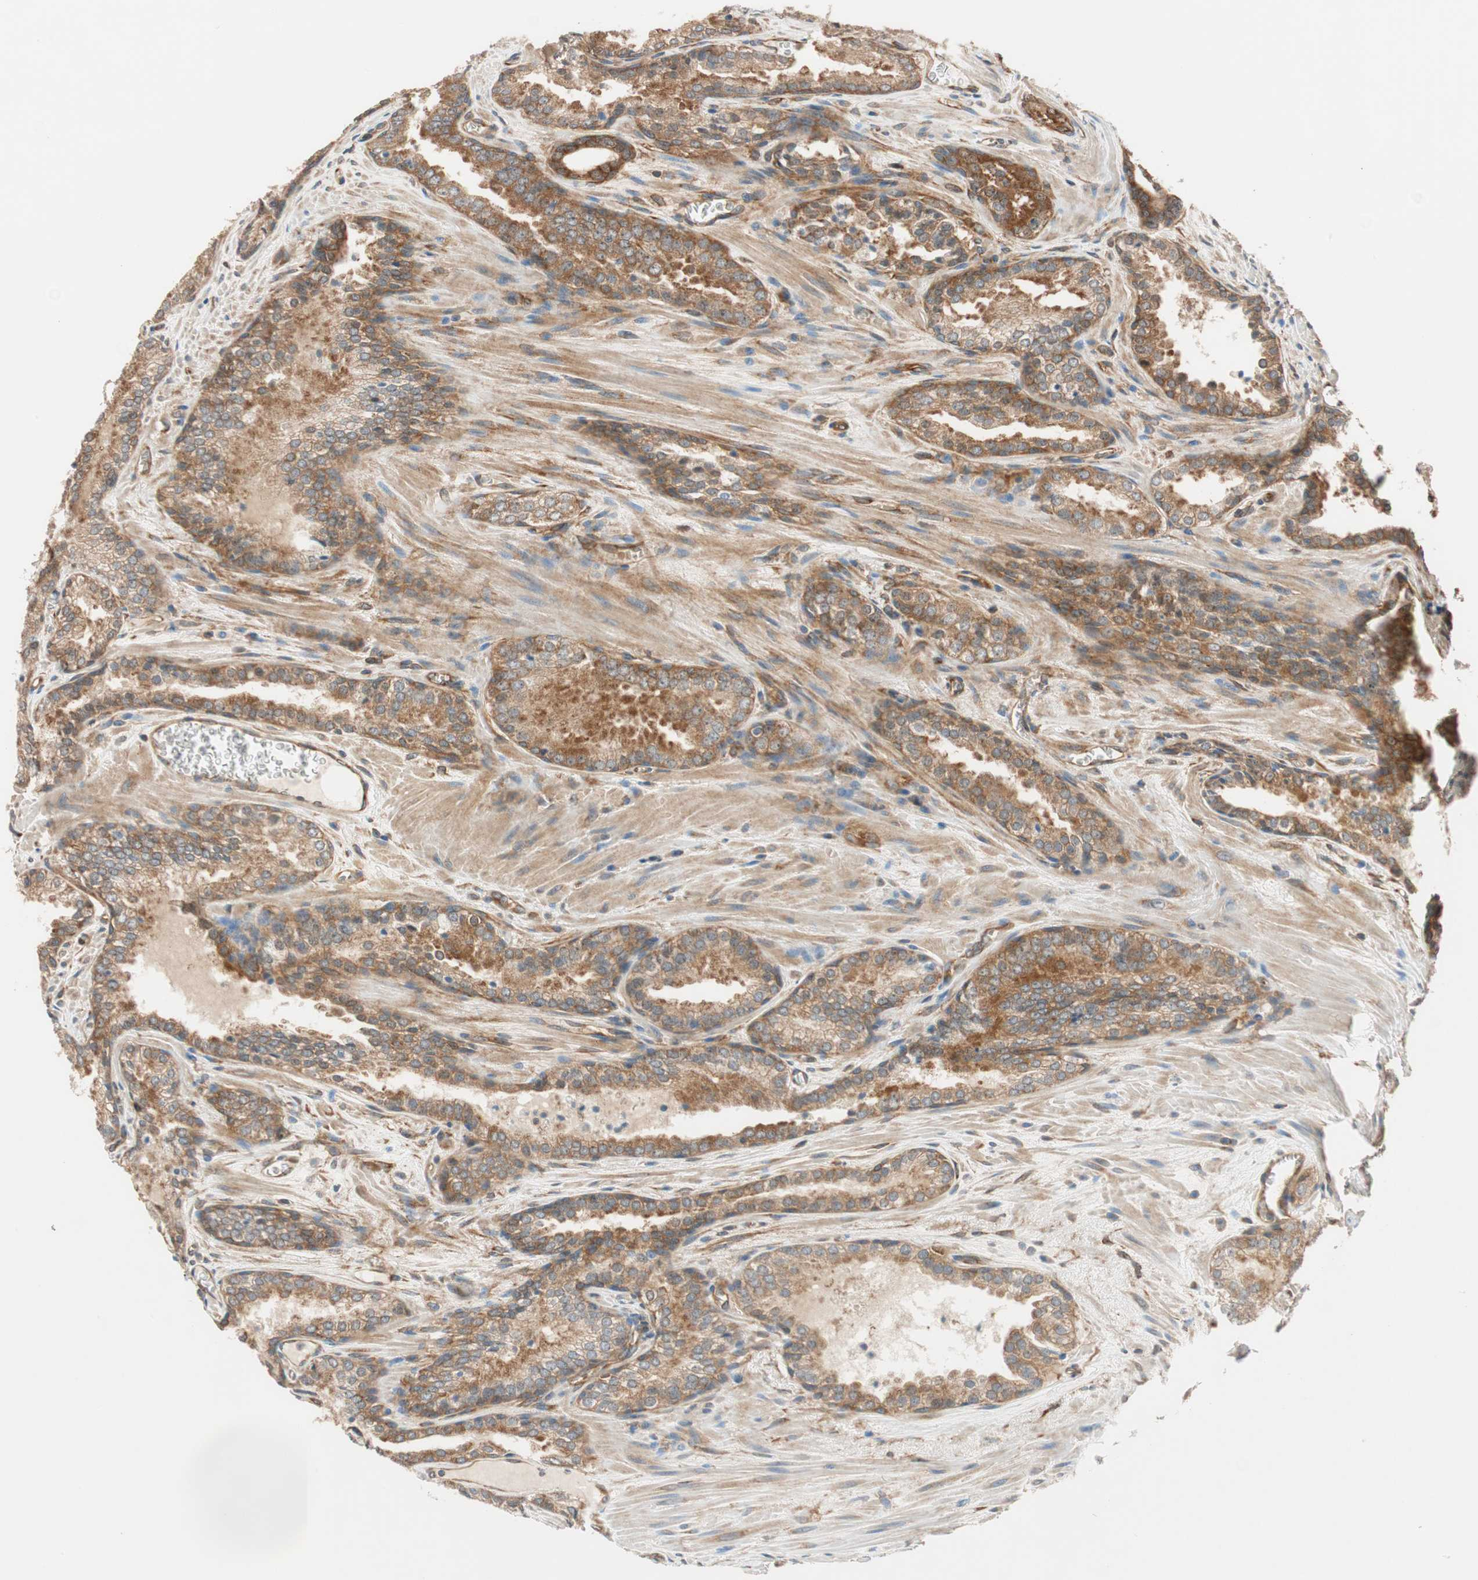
{"staining": {"intensity": "moderate", "quantity": ">75%", "location": "cytoplasmic/membranous"}, "tissue": "prostate cancer", "cell_type": "Tumor cells", "image_type": "cancer", "snomed": [{"axis": "morphology", "description": "Adenocarcinoma, Low grade"}, {"axis": "topography", "description": "Prostate"}], "caption": "Brown immunohistochemical staining in human adenocarcinoma (low-grade) (prostate) demonstrates moderate cytoplasmic/membranous positivity in approximately >75% of tumor cells.", "gene": "WASL", "patient": {"sex": "male", "age": 60}}